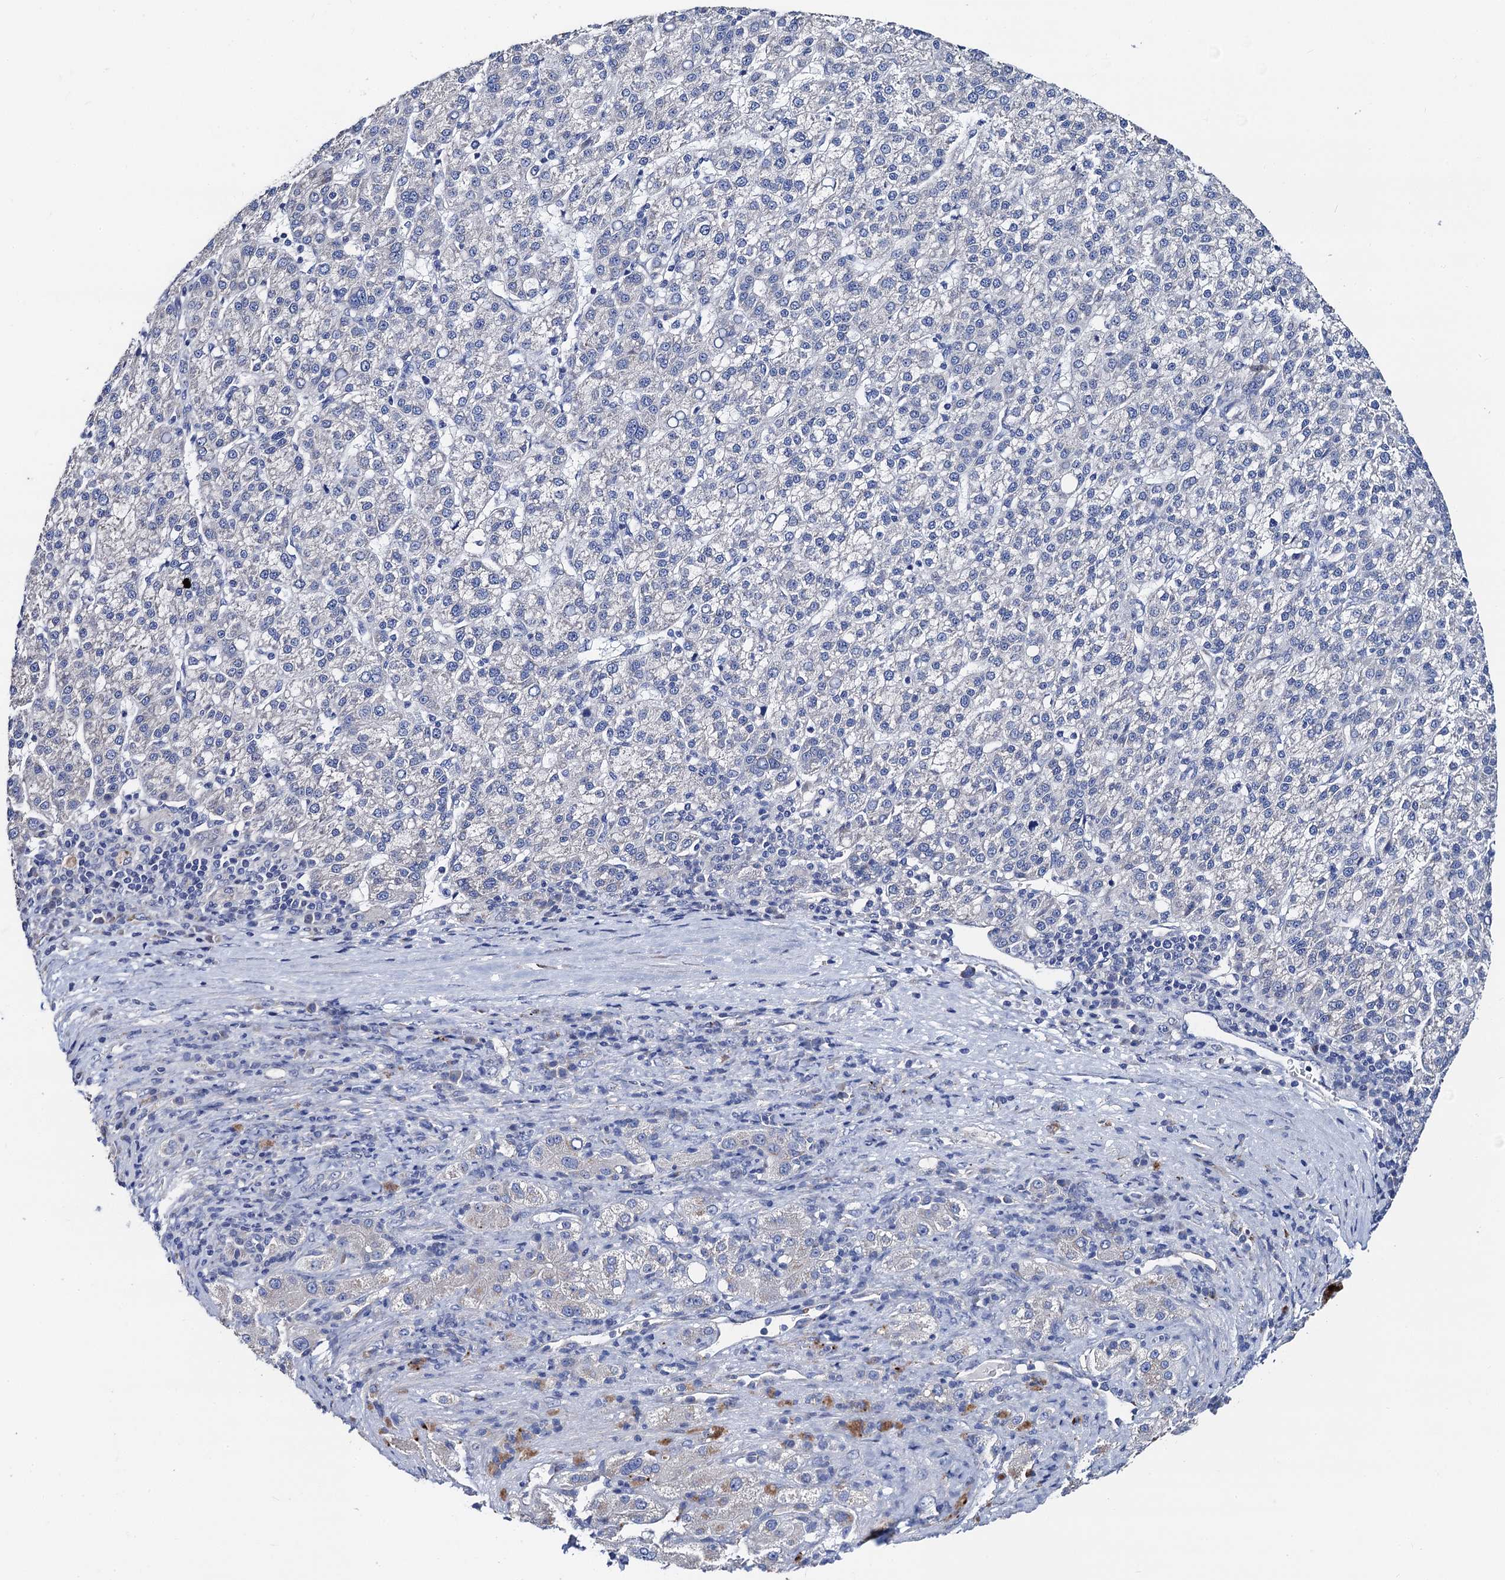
{"staining": {"intensity": "negative", "quantity": "none", "location": "none"}, "tissue": "liver cancer", "cell_type": "Tumor cells", "image_type": "cancer", "snomed": [{"axis": "morphology", "description": "Carcinoma, Hepatocellular, NOS"}, {"axis": "topography", "description": "Liver"}], "caption": "Immunohistochemistry (IHC) of hepatocellular carcinoma (liver) shows no expression in tumor cells. (DAB immunohistochemistry, high magnification).", "gene": "FREM3", "patient": {"sex": "female", "age": 58}}